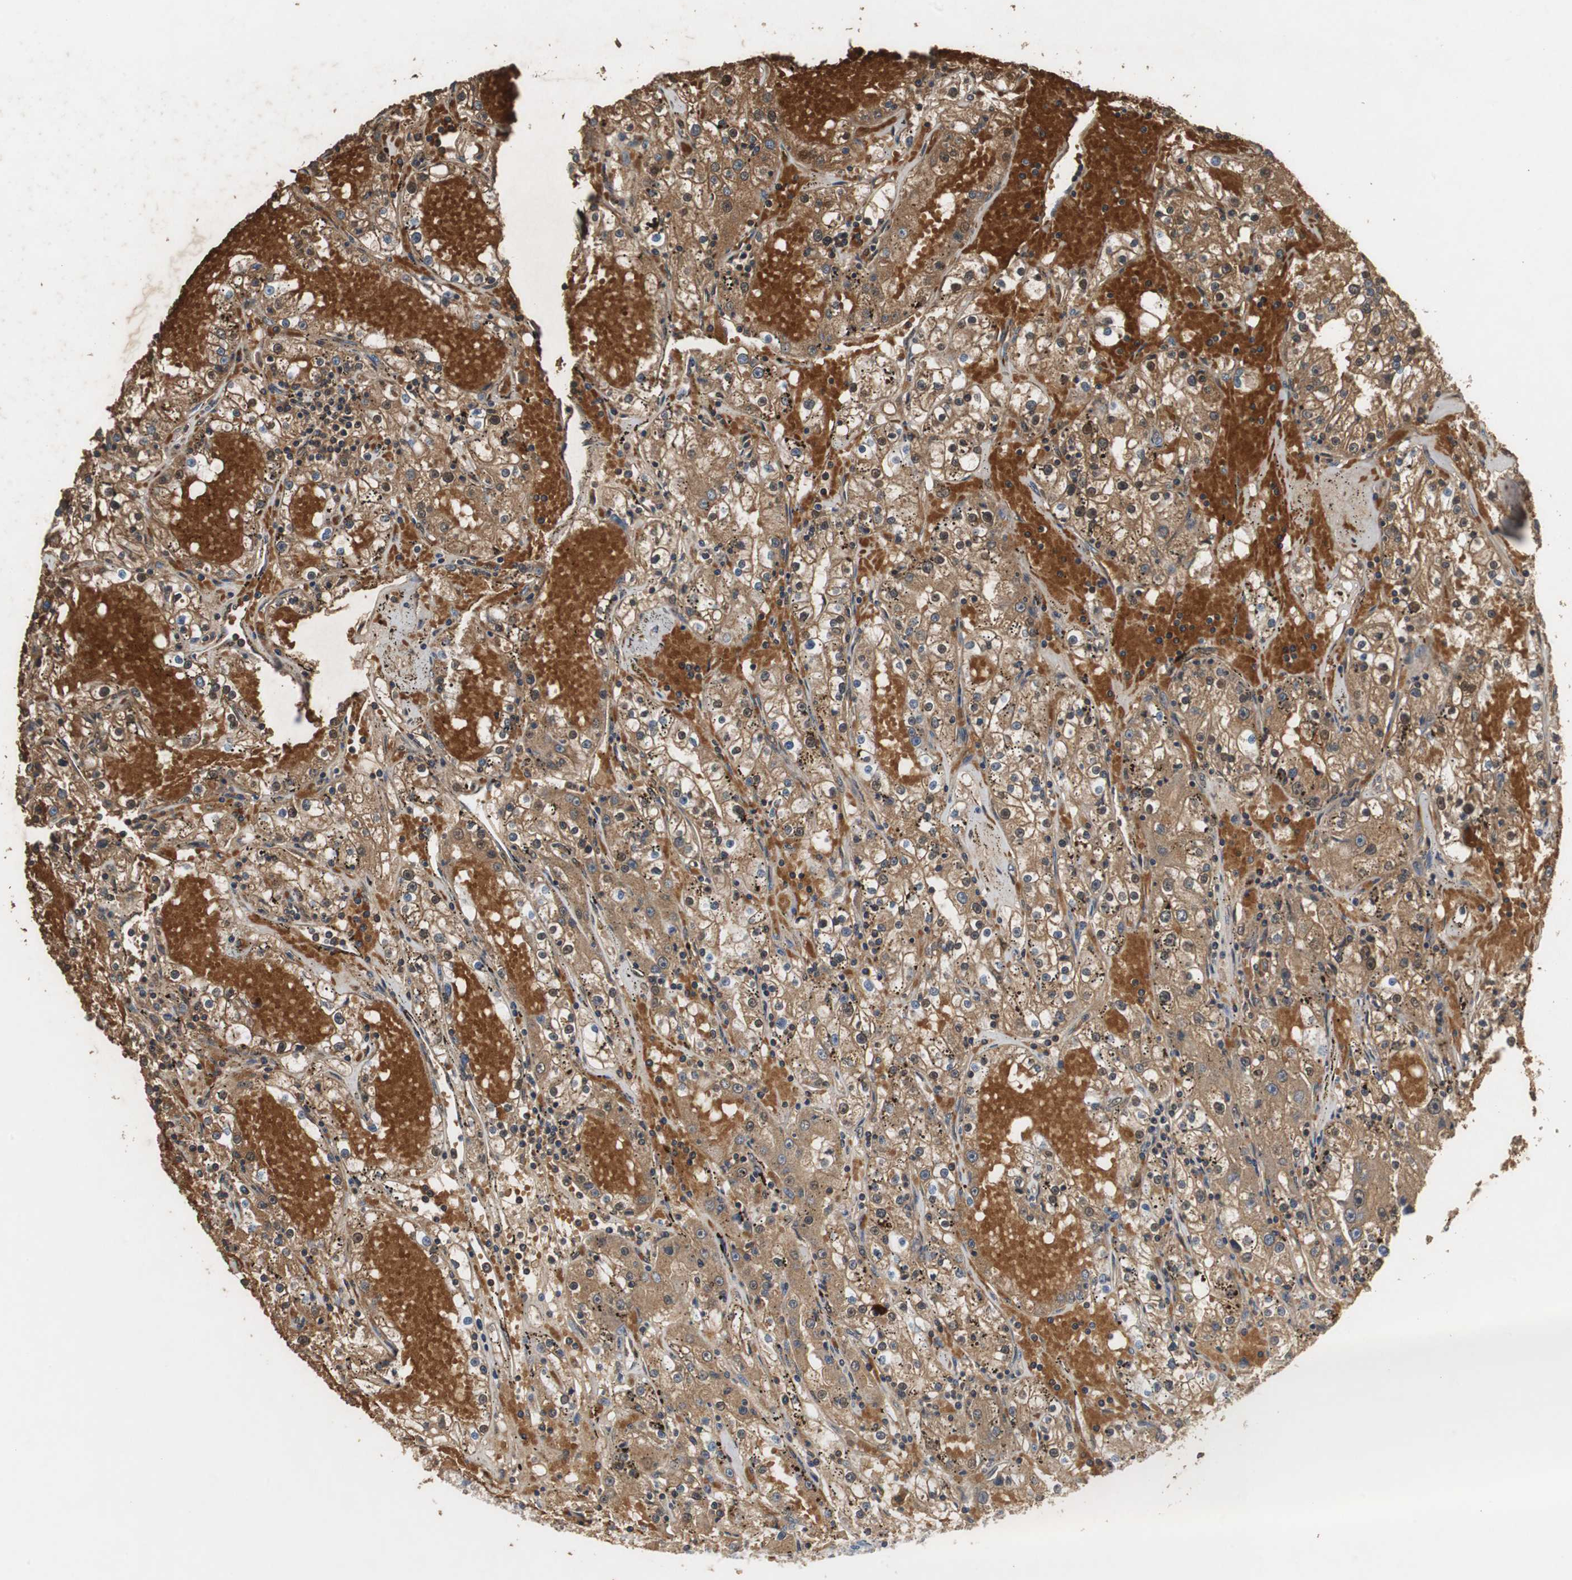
{"staining": {"intensity": "moderate", "quantity": ">75%", "location": "cytoplasmic/membranous"}, "tissue": "renal cancer", "cell_type": "Tumor cells", "image_type": "cancer", "snomed": [{"axis": "morphology", "description": "Adenocarcinoma, NOS"}, {"axis": "topography", "description": "Kidney"}], "caption": "Immunohistochemistry (IHC) (DAB (3,3'-diaminobenzidine)) staining of adenocarcinoma (renal) exhibits moderate cytoplasmic/membranous protein staining in approximately >75% of tumor cells.", "gene": "CALB2", "patient": {"sex": "male", "age": 56}}